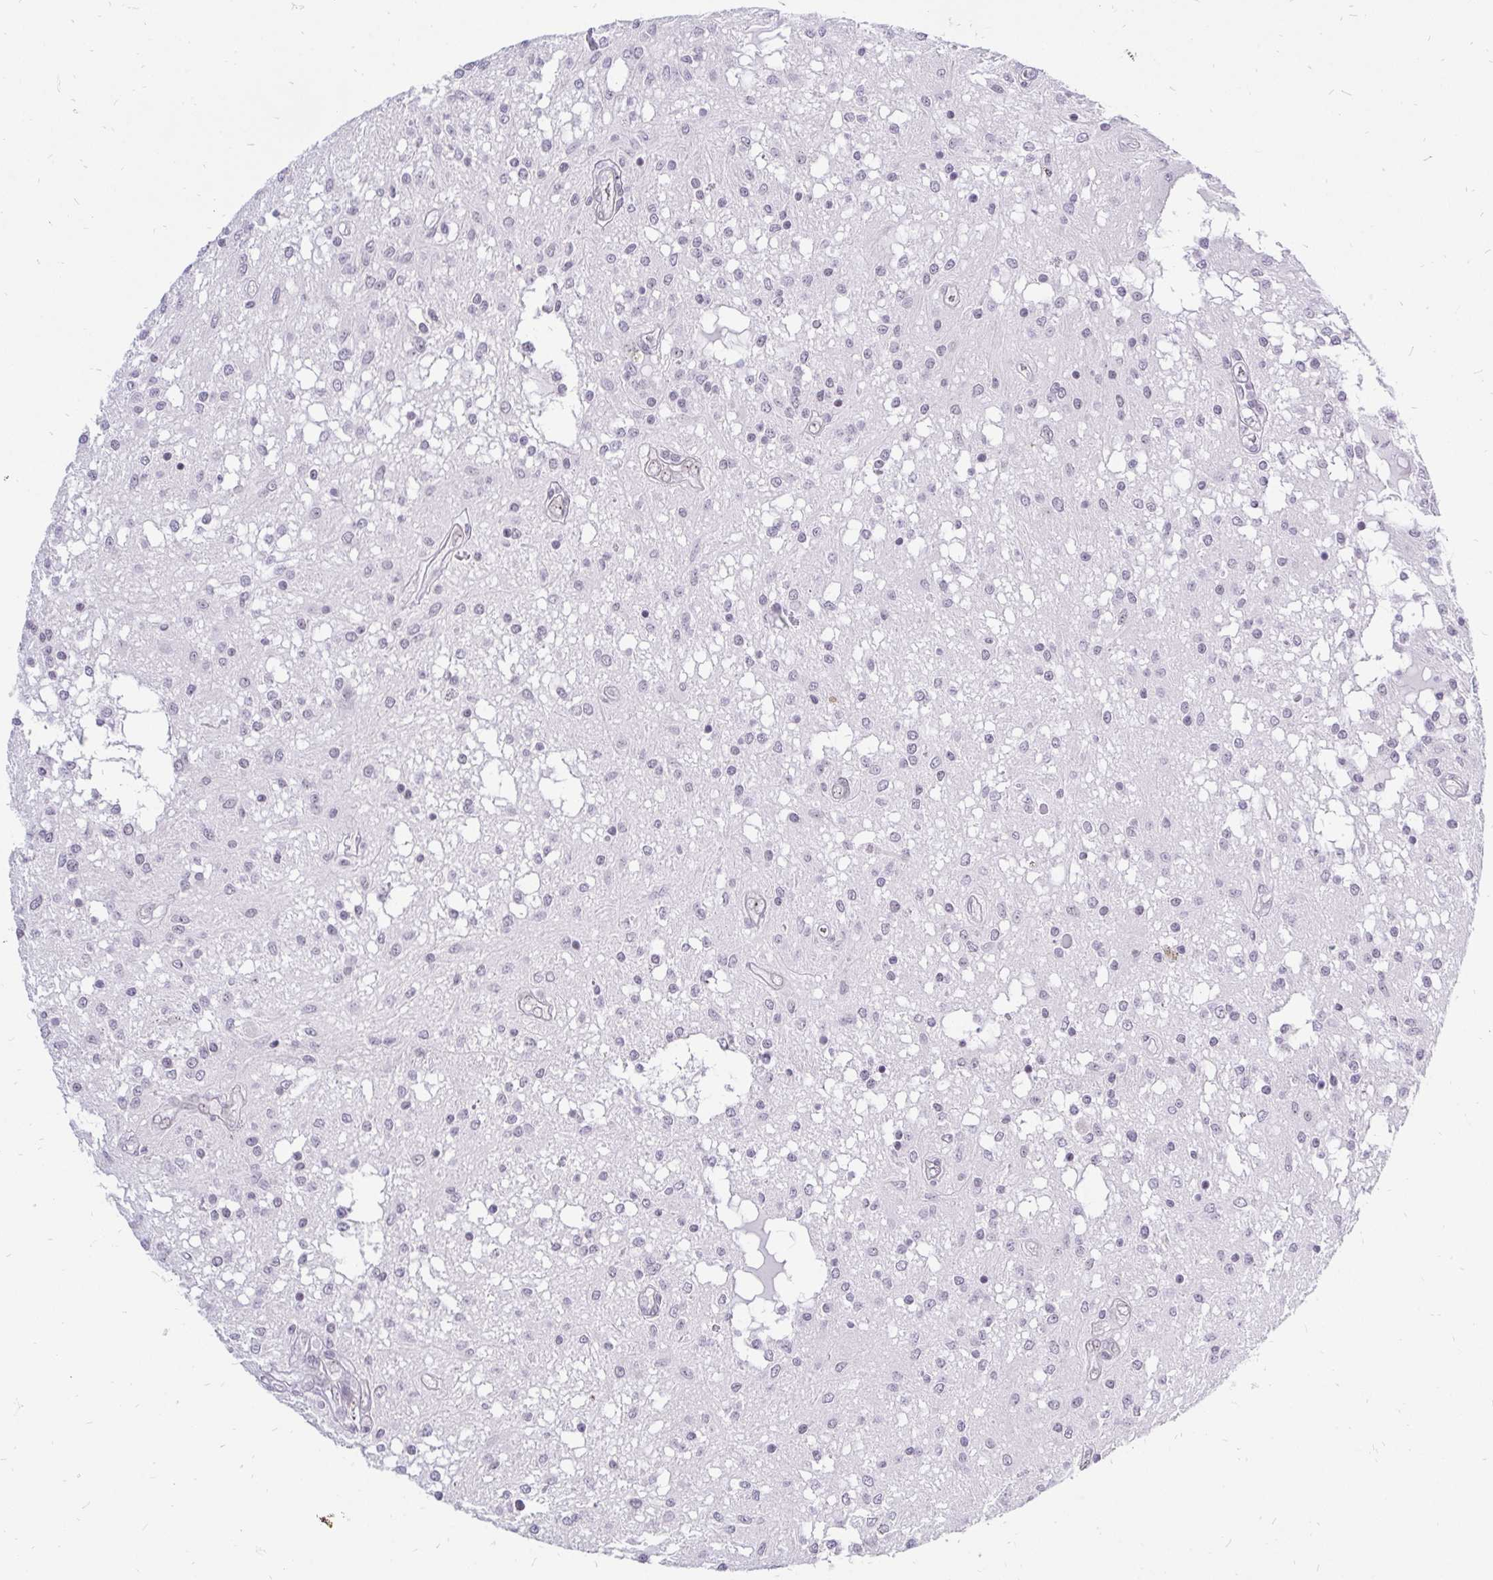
{"staining": {"intensity": "negative", "quantity": "none", "location": "none"}, "tissue": "glioma", "cell_type": "Tumor cells", "image_type": "cancer", "snomed": [{"axis": "morphology", "description": "Glioma, malignant, Low grade"}, {"axis": "topography", "description": "Cerebellum"}], "caption": "High power microscopy histopathology image of an IHC histopathology image of low-grade glioma (malignant), revealing no significant staining in tumor cells. (Stains: DAB (3,3'-diaminobenzidine) immunohistochemistry (IHC) with hematoxylin counter stain, Microscopy: brightfield microscopy at high magnification).", "gene": "ZNF860", "patient": {"sex": "female", "age": 14}}